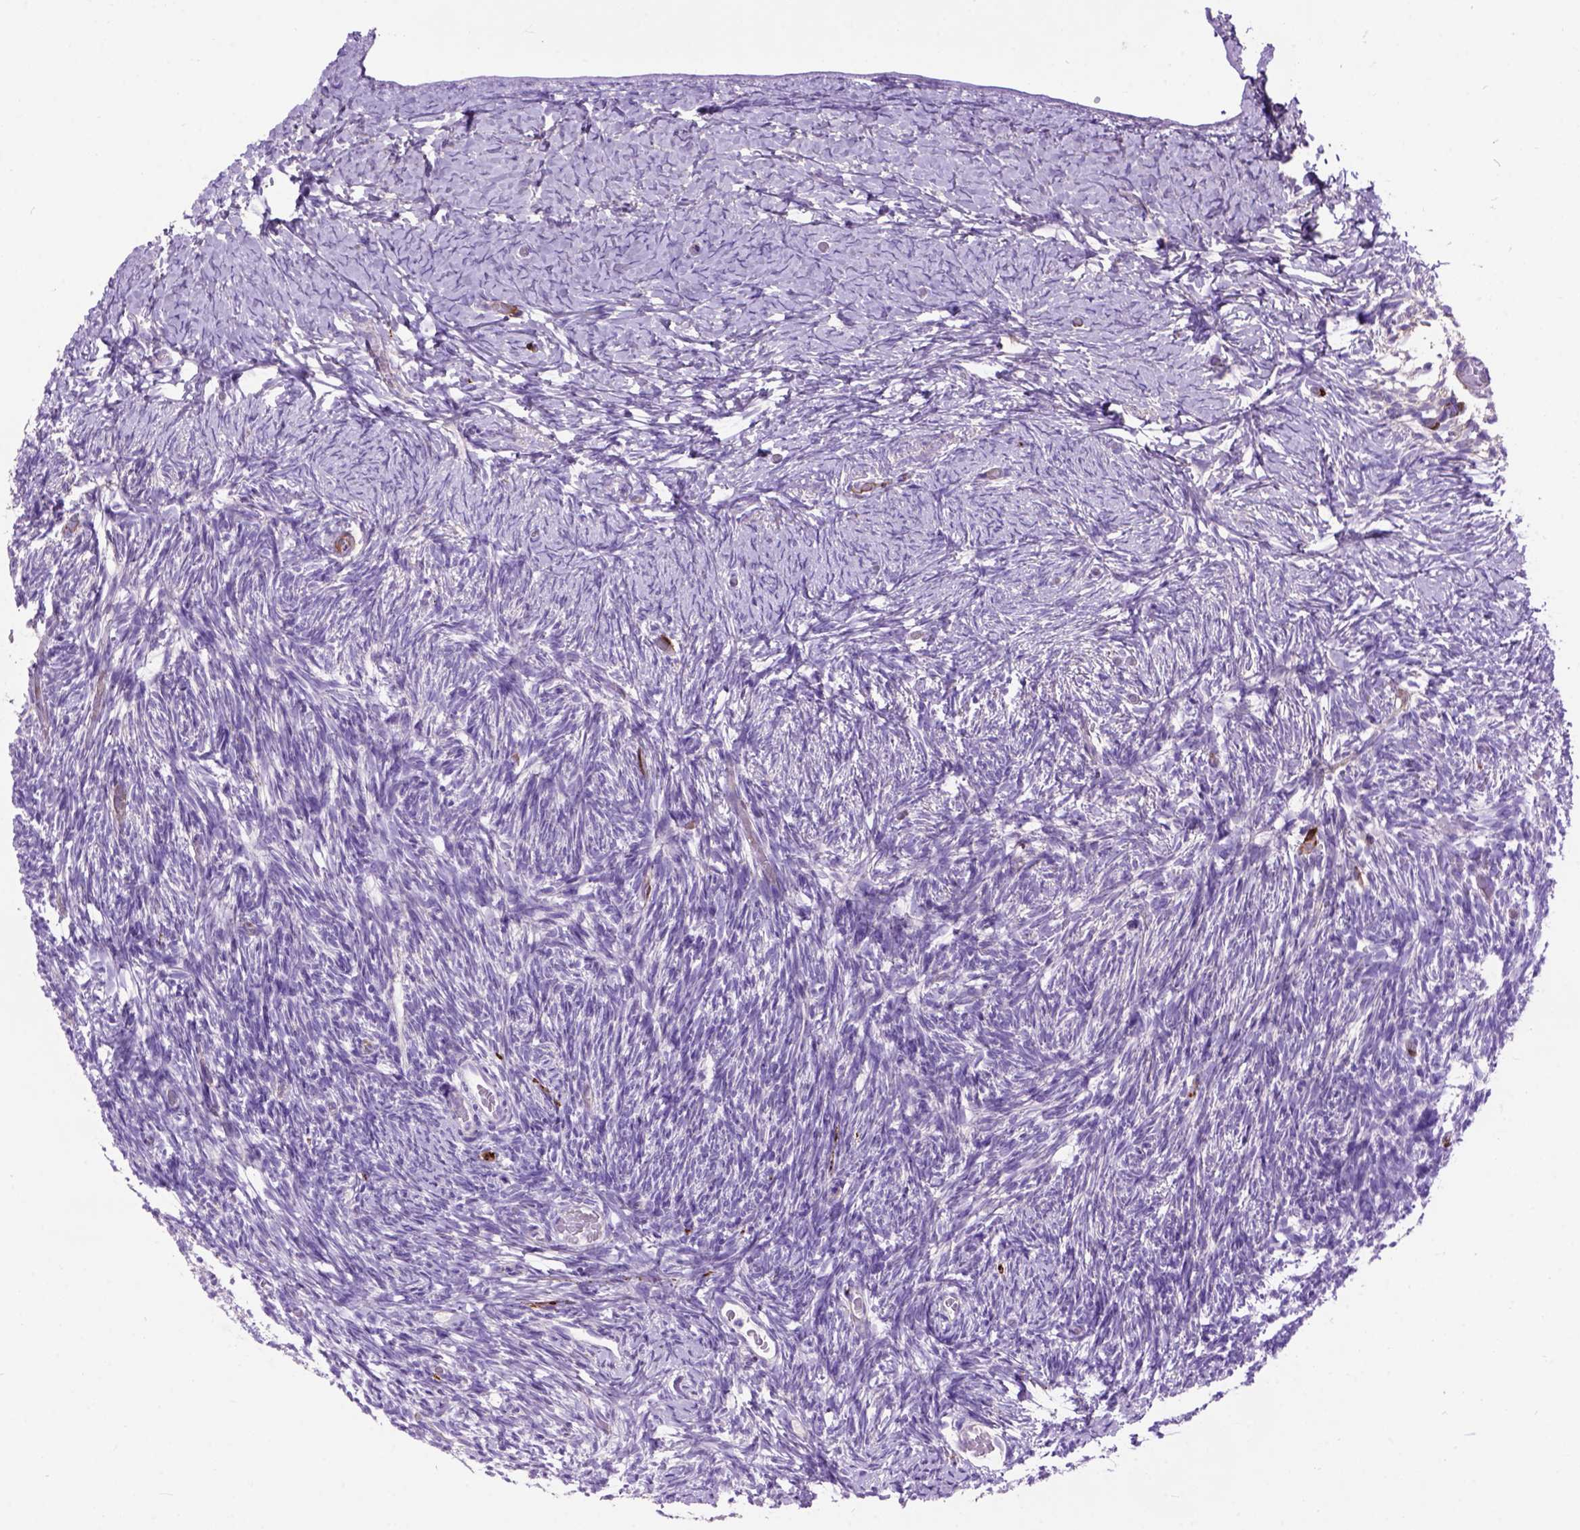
{"staining": {"intensity": "weak", "quantity": "<25%", "location": "cytoplasmic/membranous"}, "tissue": "ovary", "cell_type": "Follicle cells", "image_type": "normal", "snomed": [{"axis": "morphology", "description": "Normal tissue, NOS"}, {"axis": "topography", "description": "Ovary"}], "caption": "This image is of unremarkable ovary stained with immunohistochemistry (IHC) to label a protein in brown with the nuclei are counter-stained blue. There is no positivity in follicle cells. (DAB (3,3'-diaminobenzidine) immunohistochemistry with hematoxylin counter stain).", "gene": "MAPT", "patient": {"sex": "female", "age": 39}}